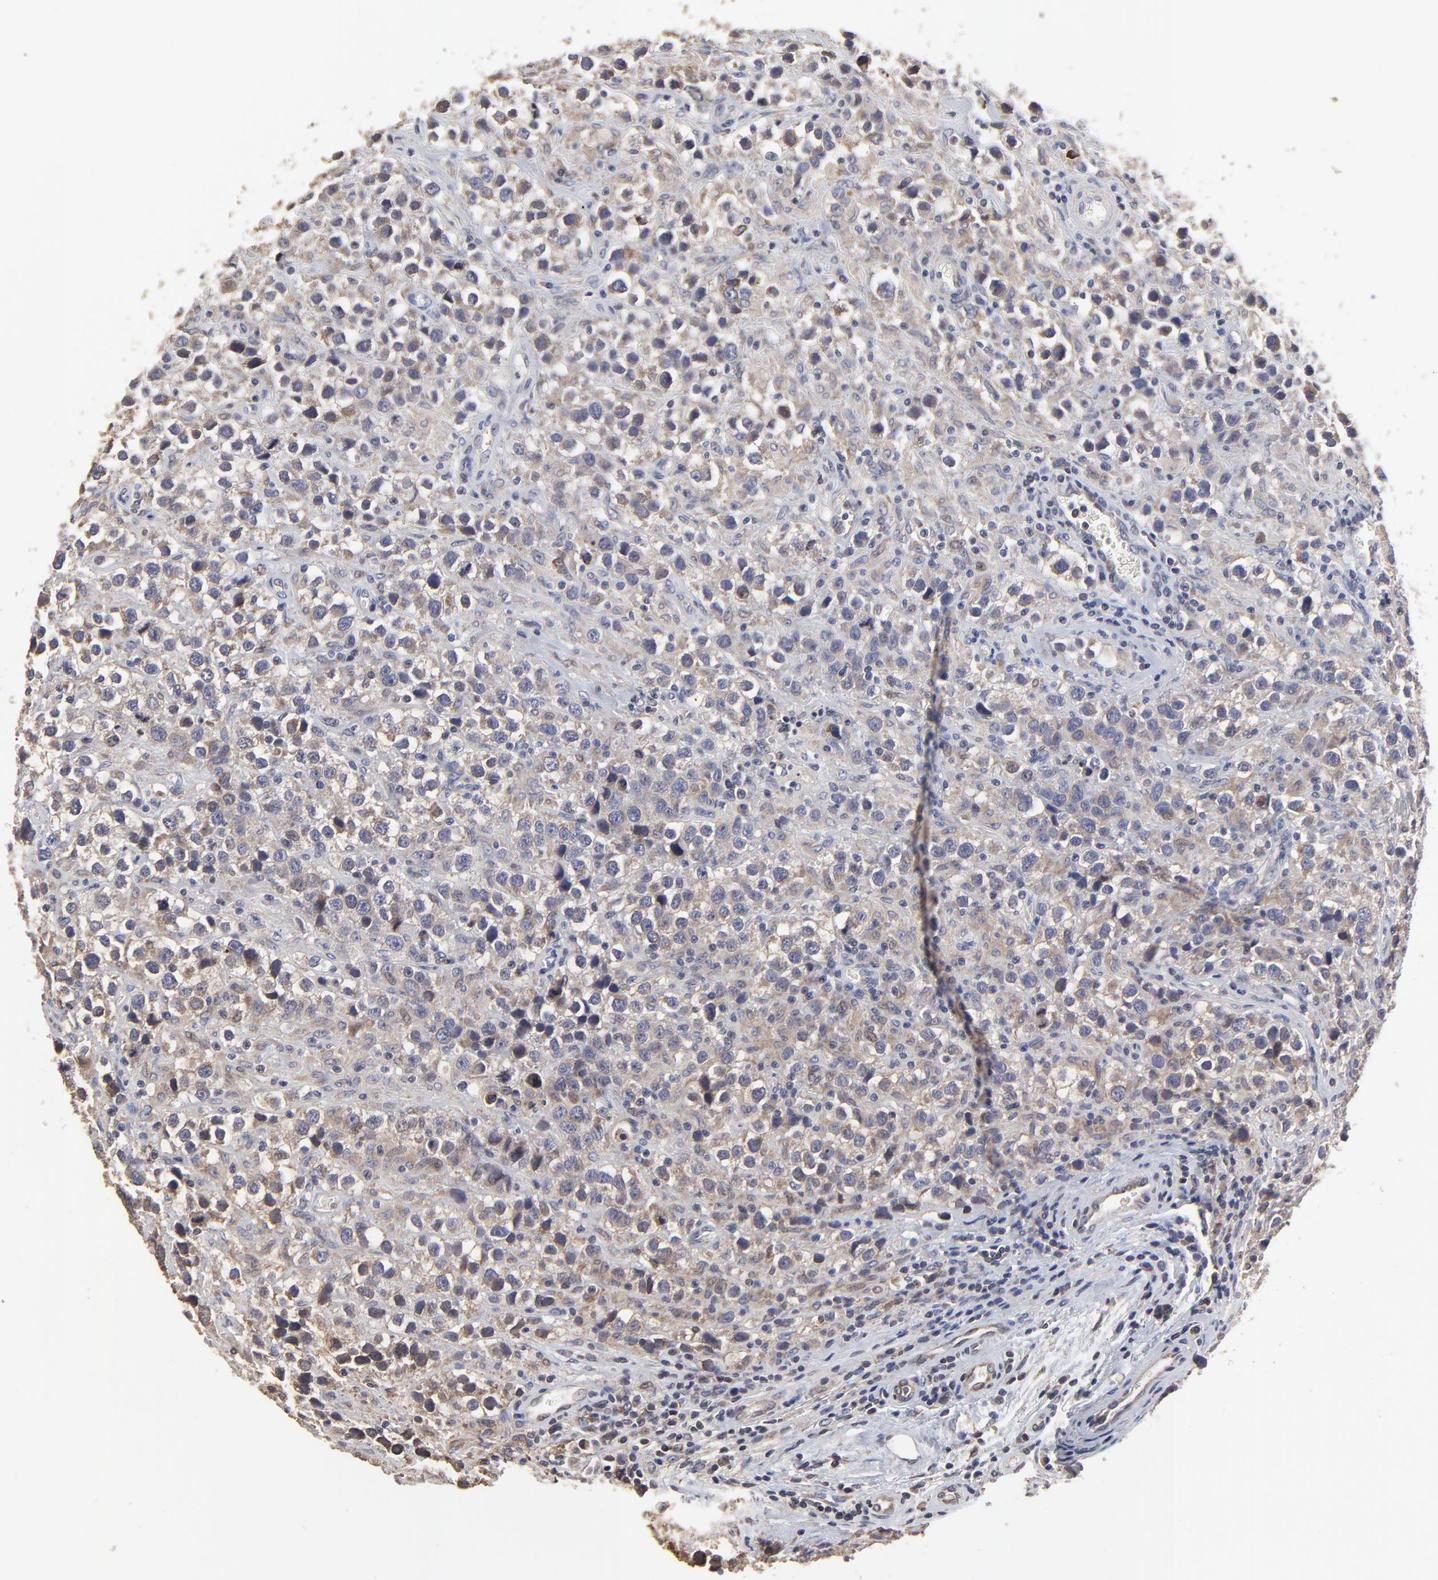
{"staining": {"intensity": "weak", "quantity": "25%-75%", "location": "cytoplasmic/membranous"}, "tissue": "testis cancer", "cell_type": "Tumor cells", "image_type": "cancer", "snomed": [{"axis": "morphology", "description": "Seminoma, NOS"}, {"axis": "topography", "description": "Testis"}], "caption": "Tumor cells demonstrate low levels of weak cytoplasmic/membranous positivity in approximately 25%-75% of cells in testis cancer.", "gene": "ELP2", "patient": {"sex": "male", "age": 43}}